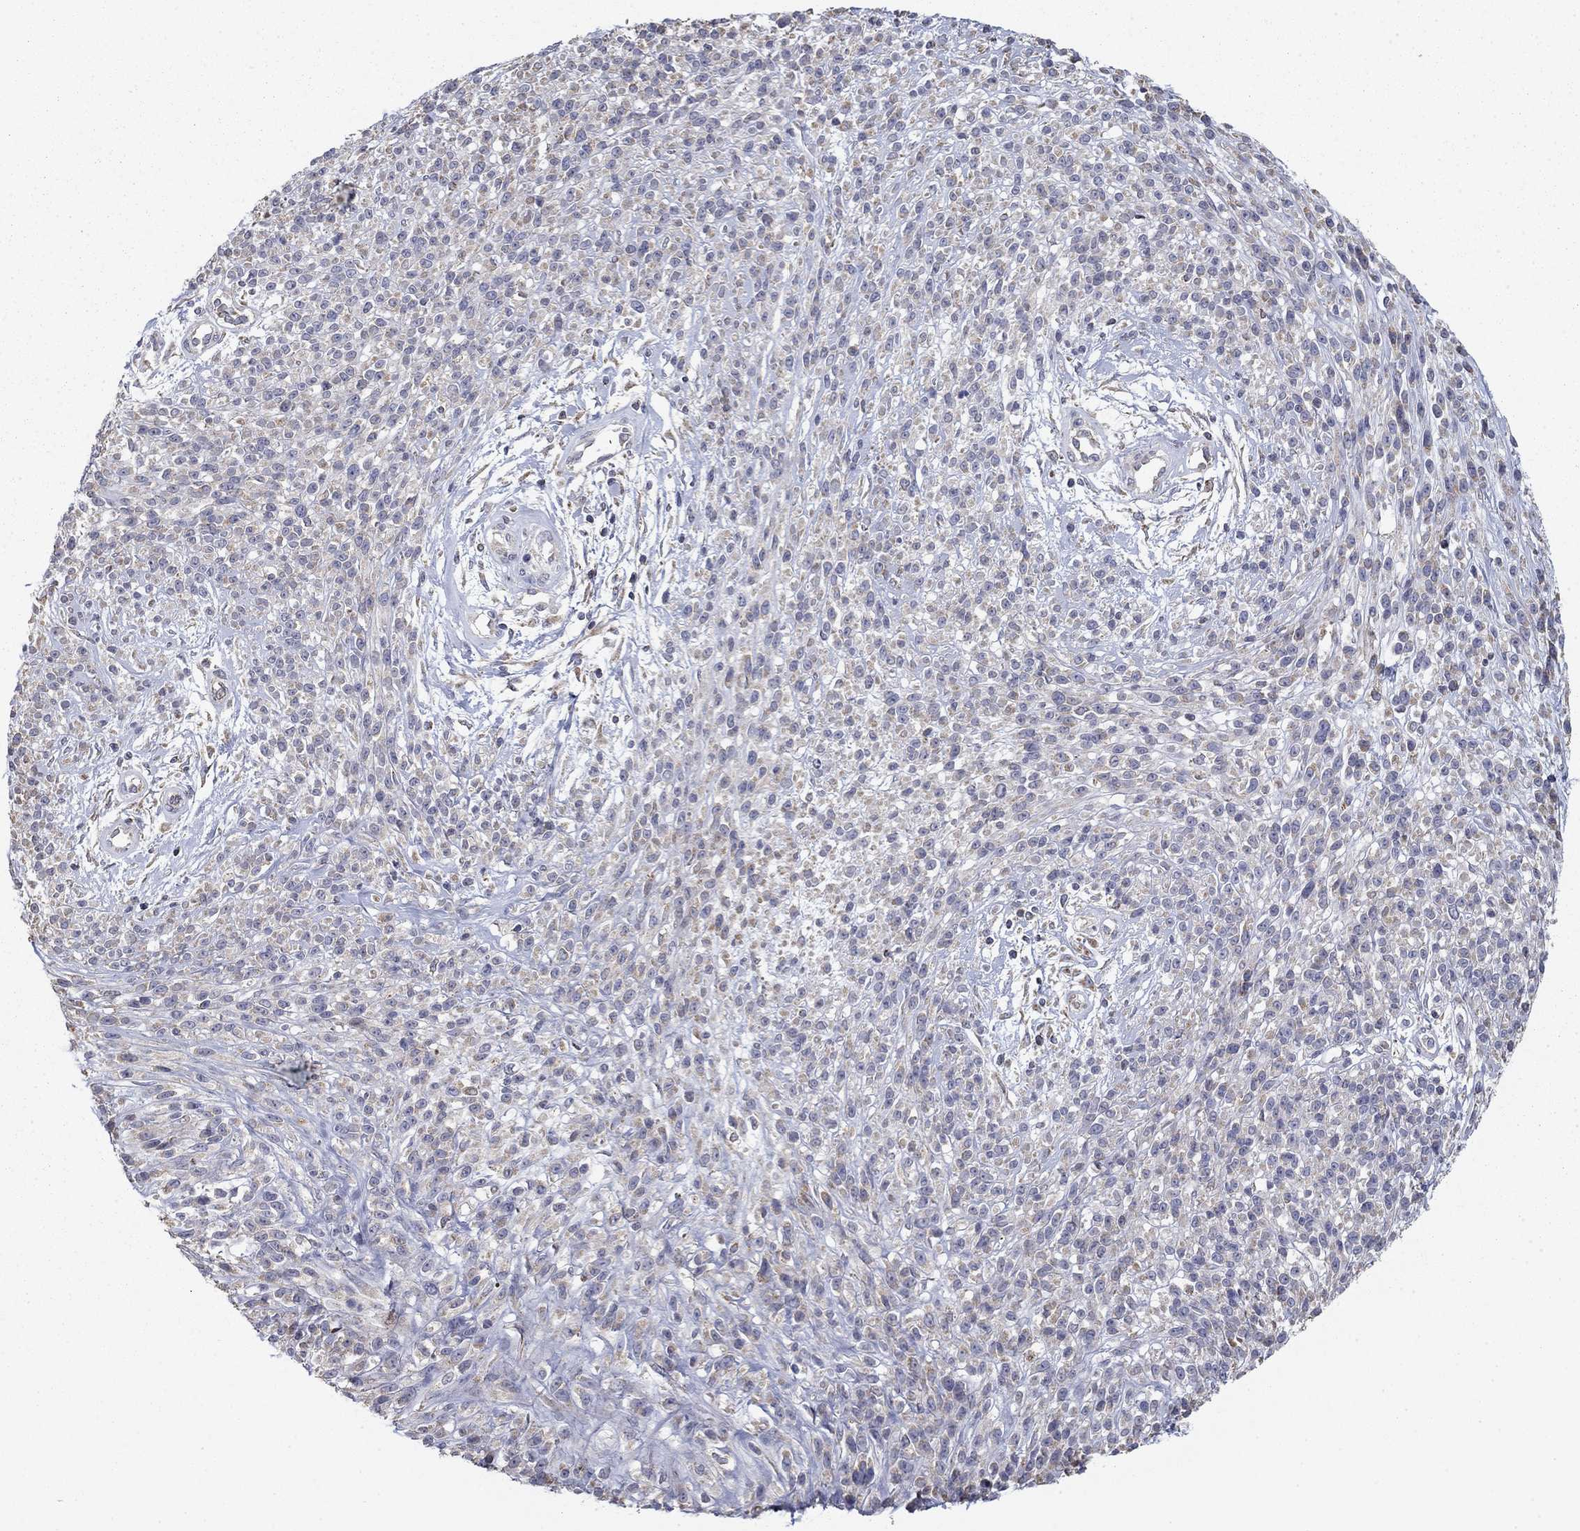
{"staining": {"intensity": "negative", "quantity": "none", "location": "none"}, "tissue": "melanoma", "cell_type": "Tumor cells", "image_type": "cancer", "snomed": [{"axis": "morphology", "description": "Malignant melanoma, NOS"}, {"axis": "topography", "description": "Skin"}, {"axis": "topography", "description": "Skin of trunk"}], "caption": "IHC of human melanoma demonstrates no staining in tumor cells. Nuclei are stained in blue.", "gene": "MMAA", "patient": {"sex": "male", "age": 74}}